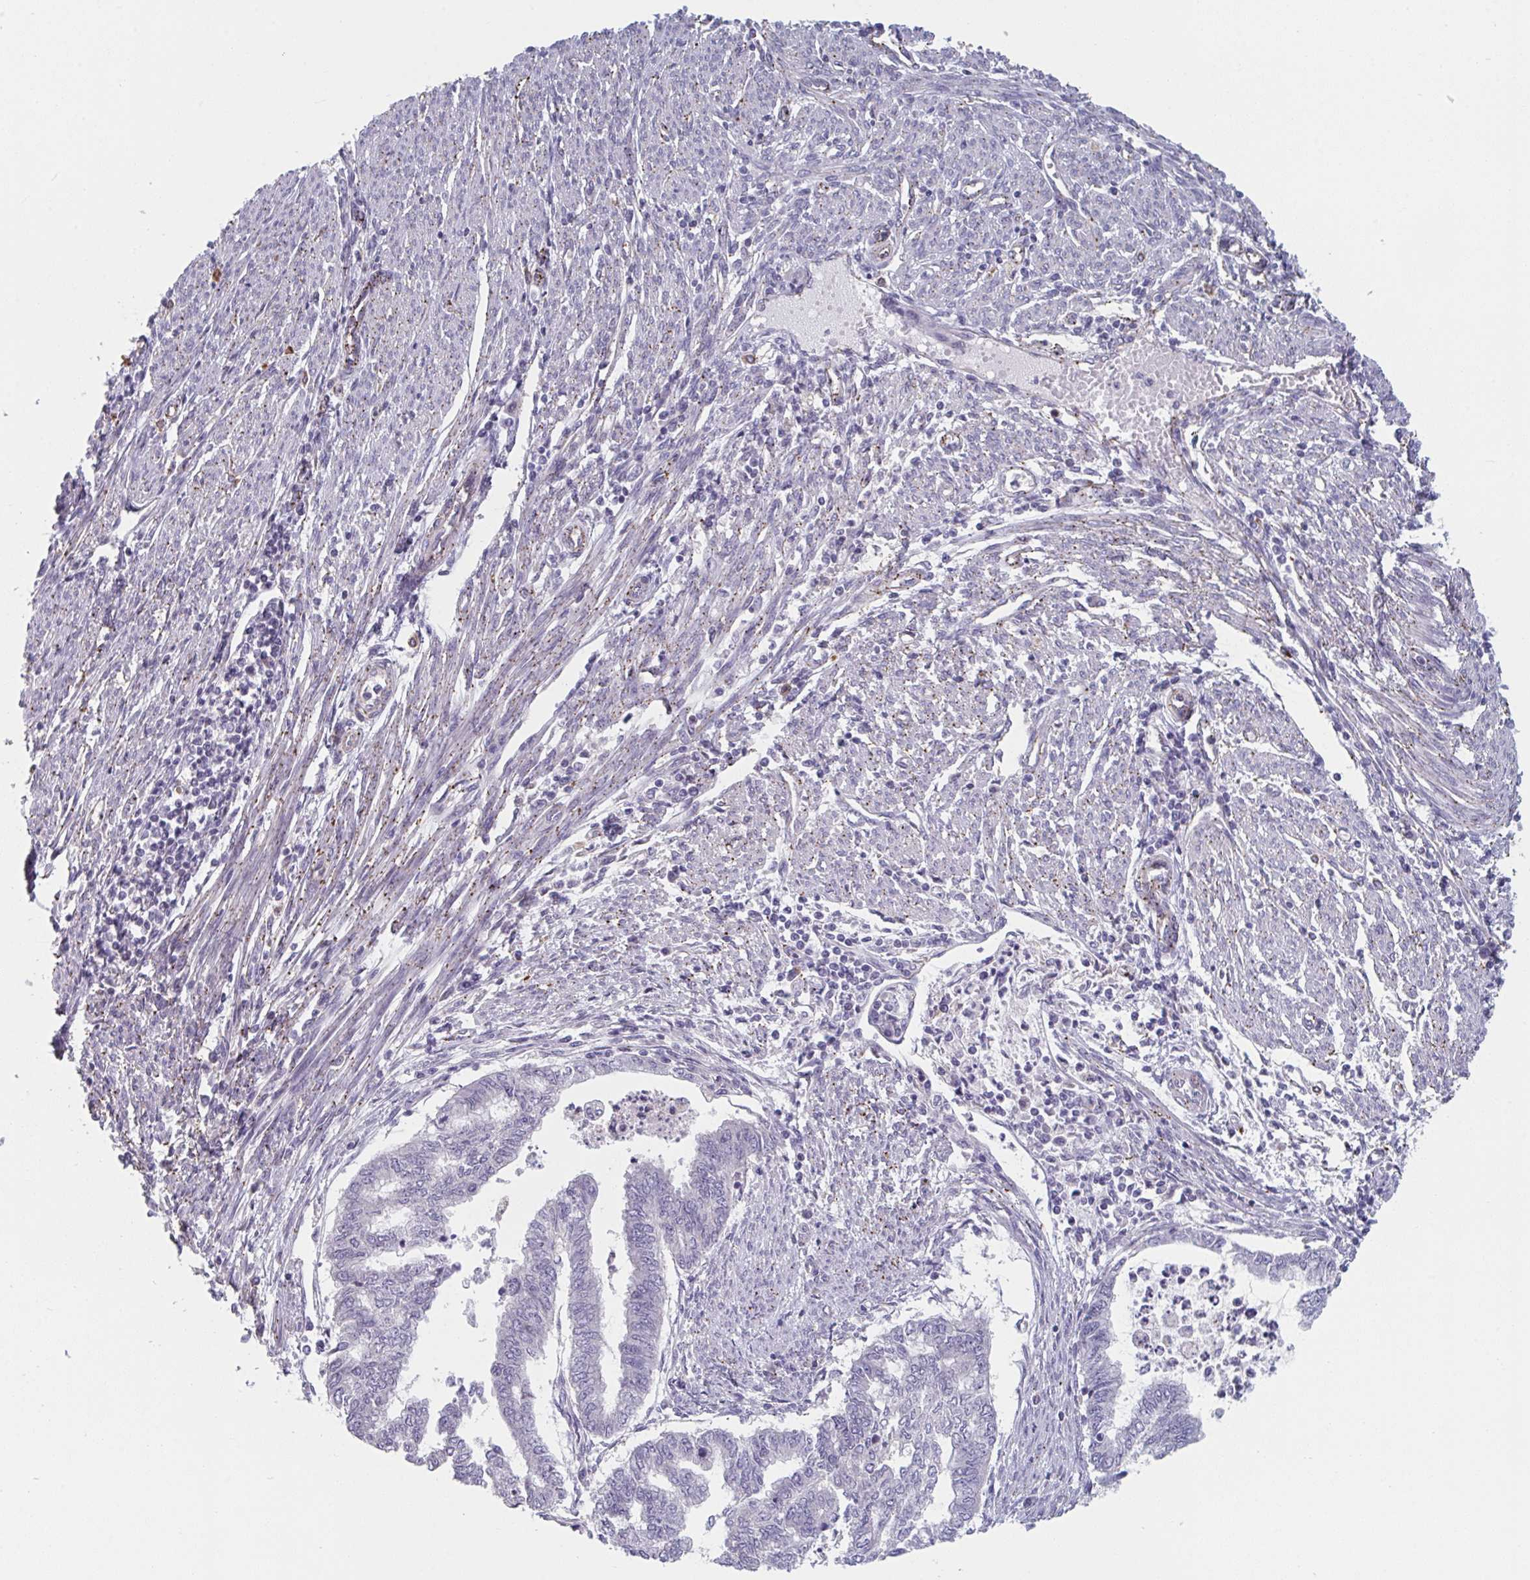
{"staining": {"intensity": "negative", "quantity": "none", "location": "none"}, "tissue": "endometrial cancer", "cell_type": "Tumor cells", "image_type": "cancer", "snomed": [{"axis": "morphology", "description": "Adenocarcinoma, NOS"}, {"axis": "topography", "description": "Endometrium"}], "caption": "A histopathology image of endometrial cancer stained for a protein reveals no brown staining in tumor cells. (DAB (3,3'-diaminobenzidine) immunohistochemistry with hematoxylin counter stain).", "gene": "TNFSF10", "patient": {"sex": "female", "age": 79}}